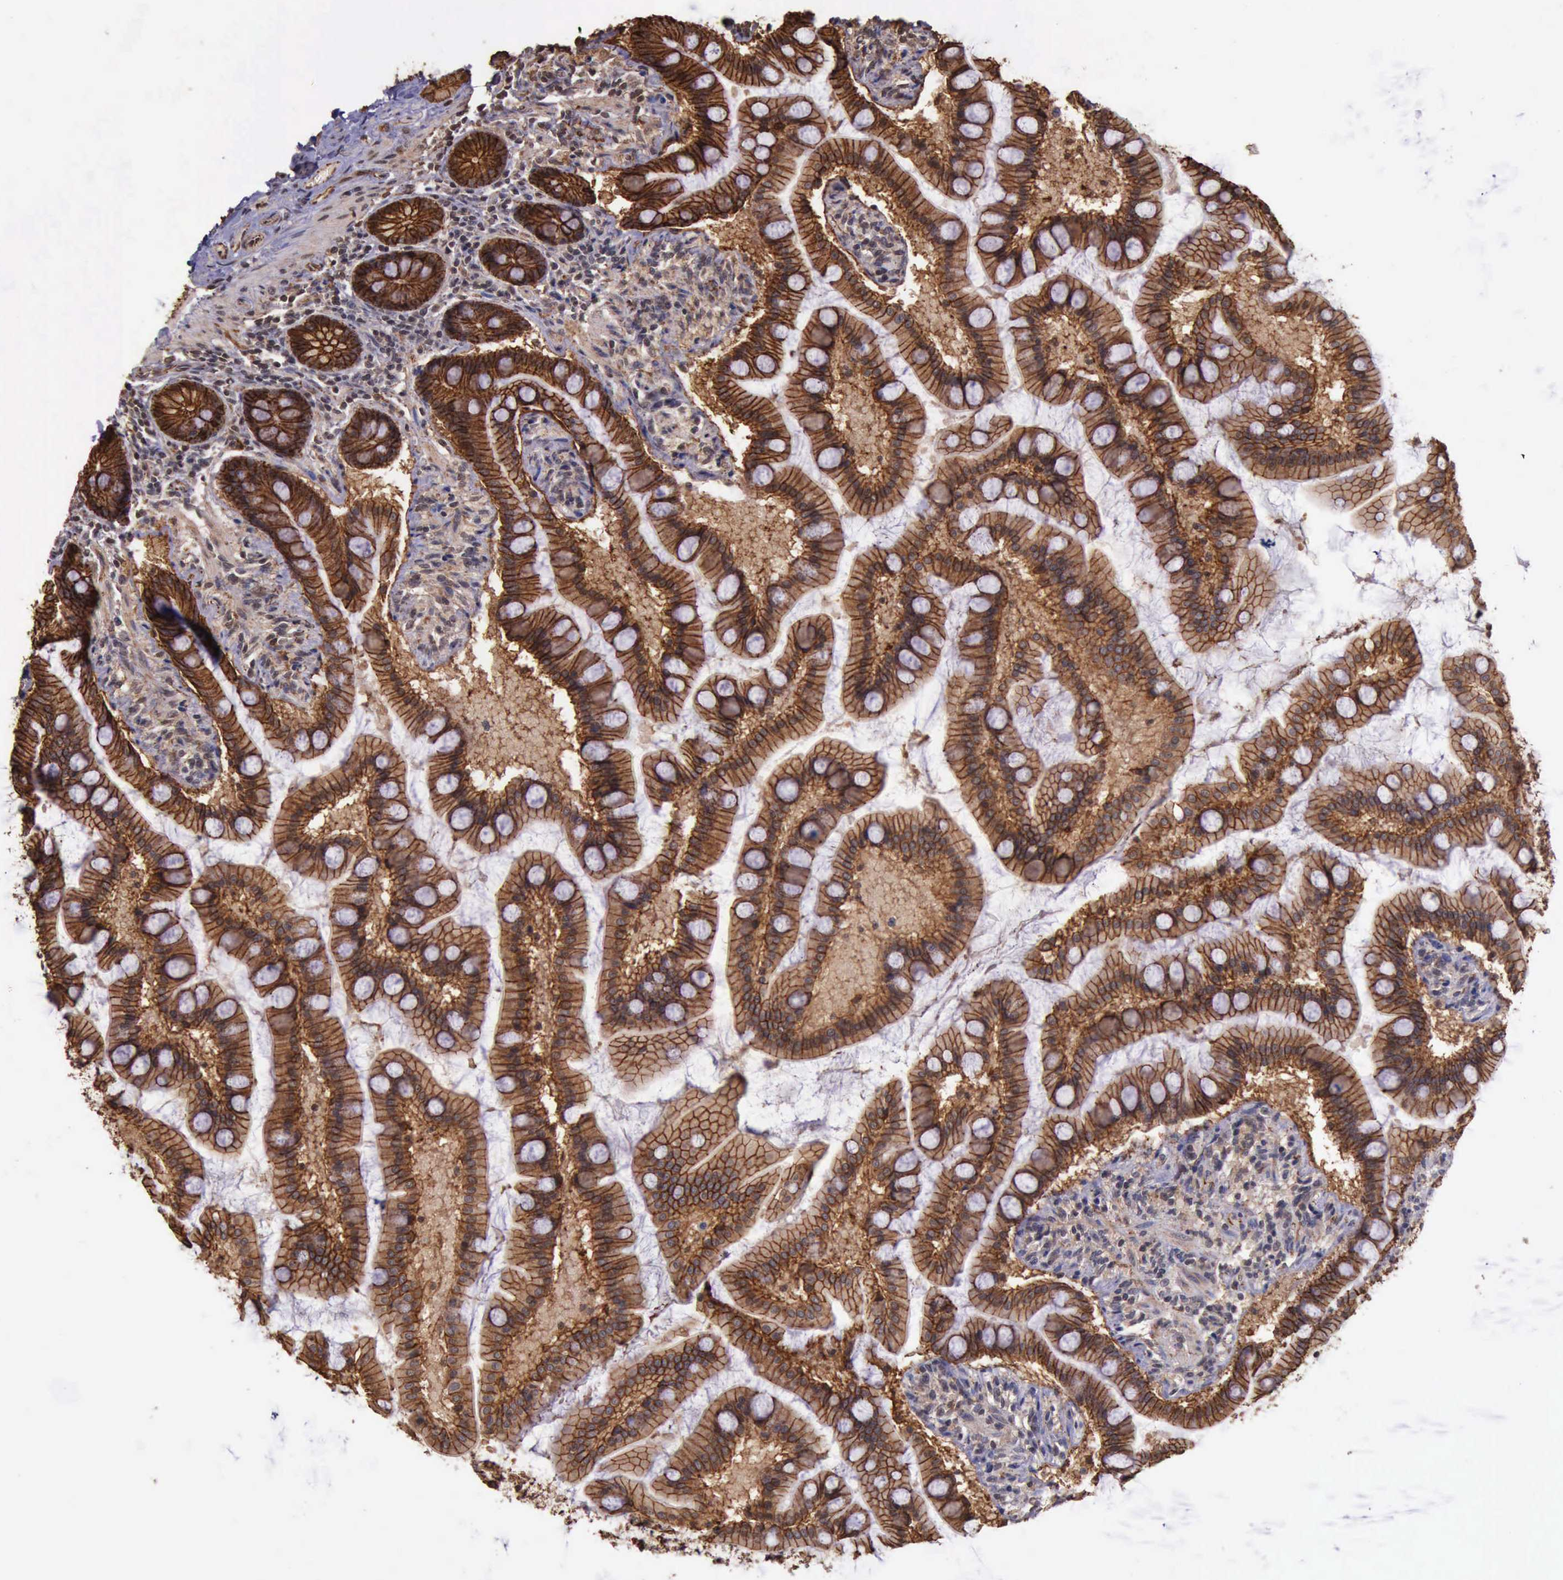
{"staining": {"intensity": "strong", "quantity": ">75%", "location": "cytoplasmic/membranous"}, "tissue": "small intestine", "cell_type": "Glandular cells", "image_type": "normal", "snomed": [{"axis": "morphology", "description": "Normal tissue, NOS"}, {"axis": "topography", "description": "Small intestine"}], "caption": "Glandular cells exhibit high levels of strong cytoplasmic/membranous expression in about >75% of cells in normal small intestine. Using DAB (3,3'-diaminobenzidine) (brown) and hematoxylin (blue) stains, captured at high magnification using brightfield microscopy.", "gene": "CTNNB1", "patient": {"sex": "male", "age": 41}}